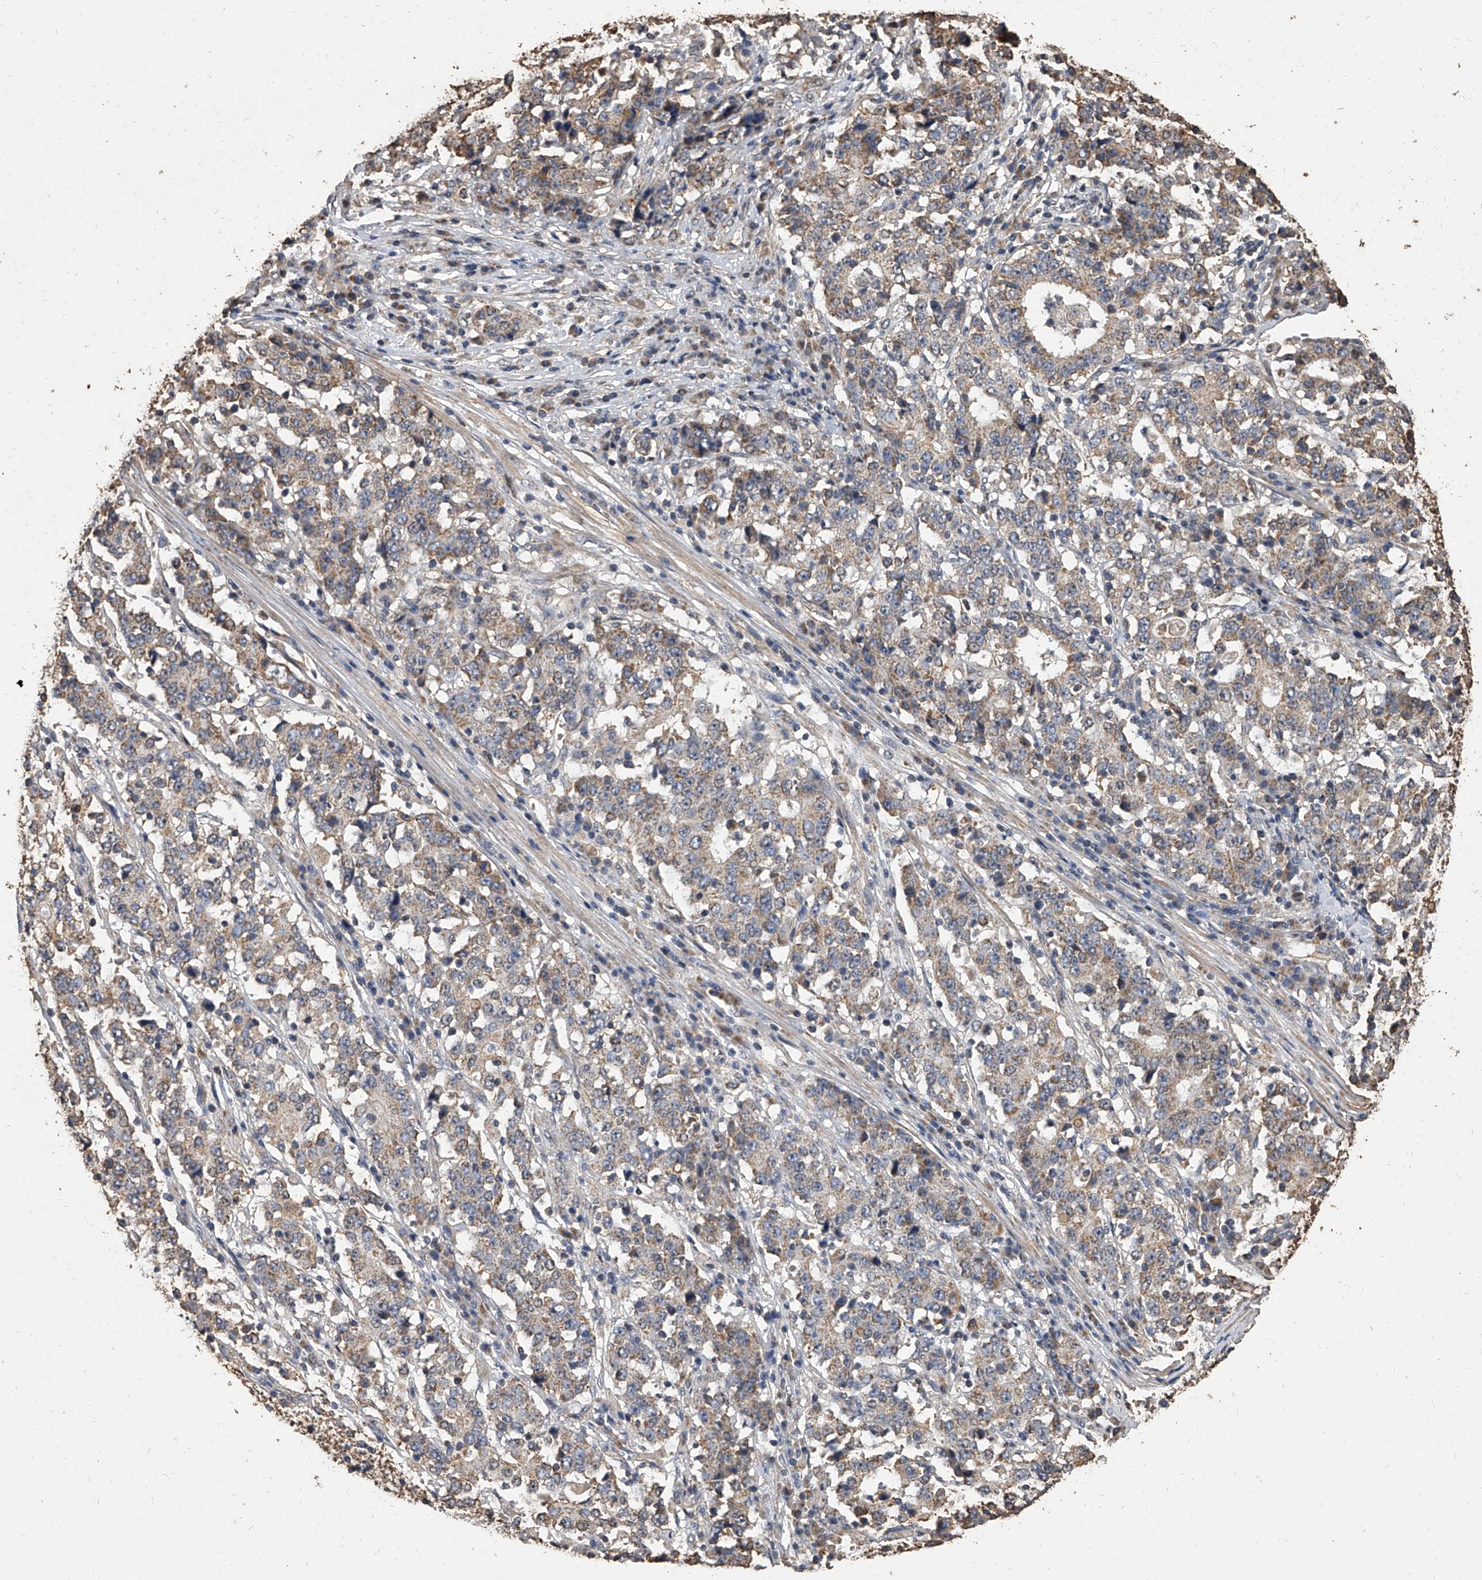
{"staining": {"intensity": "moderate", "quantity": ">75%", "location": "cytoplasmic/membranous"}, "tissue": "stomach cancer", "cell_type": "Tumor cells", "image_type": "cancer", "snomed": [{"axis": "morphology", "description": "Adenocarcinoma, NOS"}, {"axis": "topography", "description": "Stomach"}], "caption": "Immunohistochemistry photomicrograph of stomach cancer (adenocarcinoma) stained for a protein (brown), which shows medium levels of moderate cytoplasmic/membranous positivity in approximately >75% of tumor cells.", "gene": "MRPL28", "patient": {"sex": "male", "age": 59}}